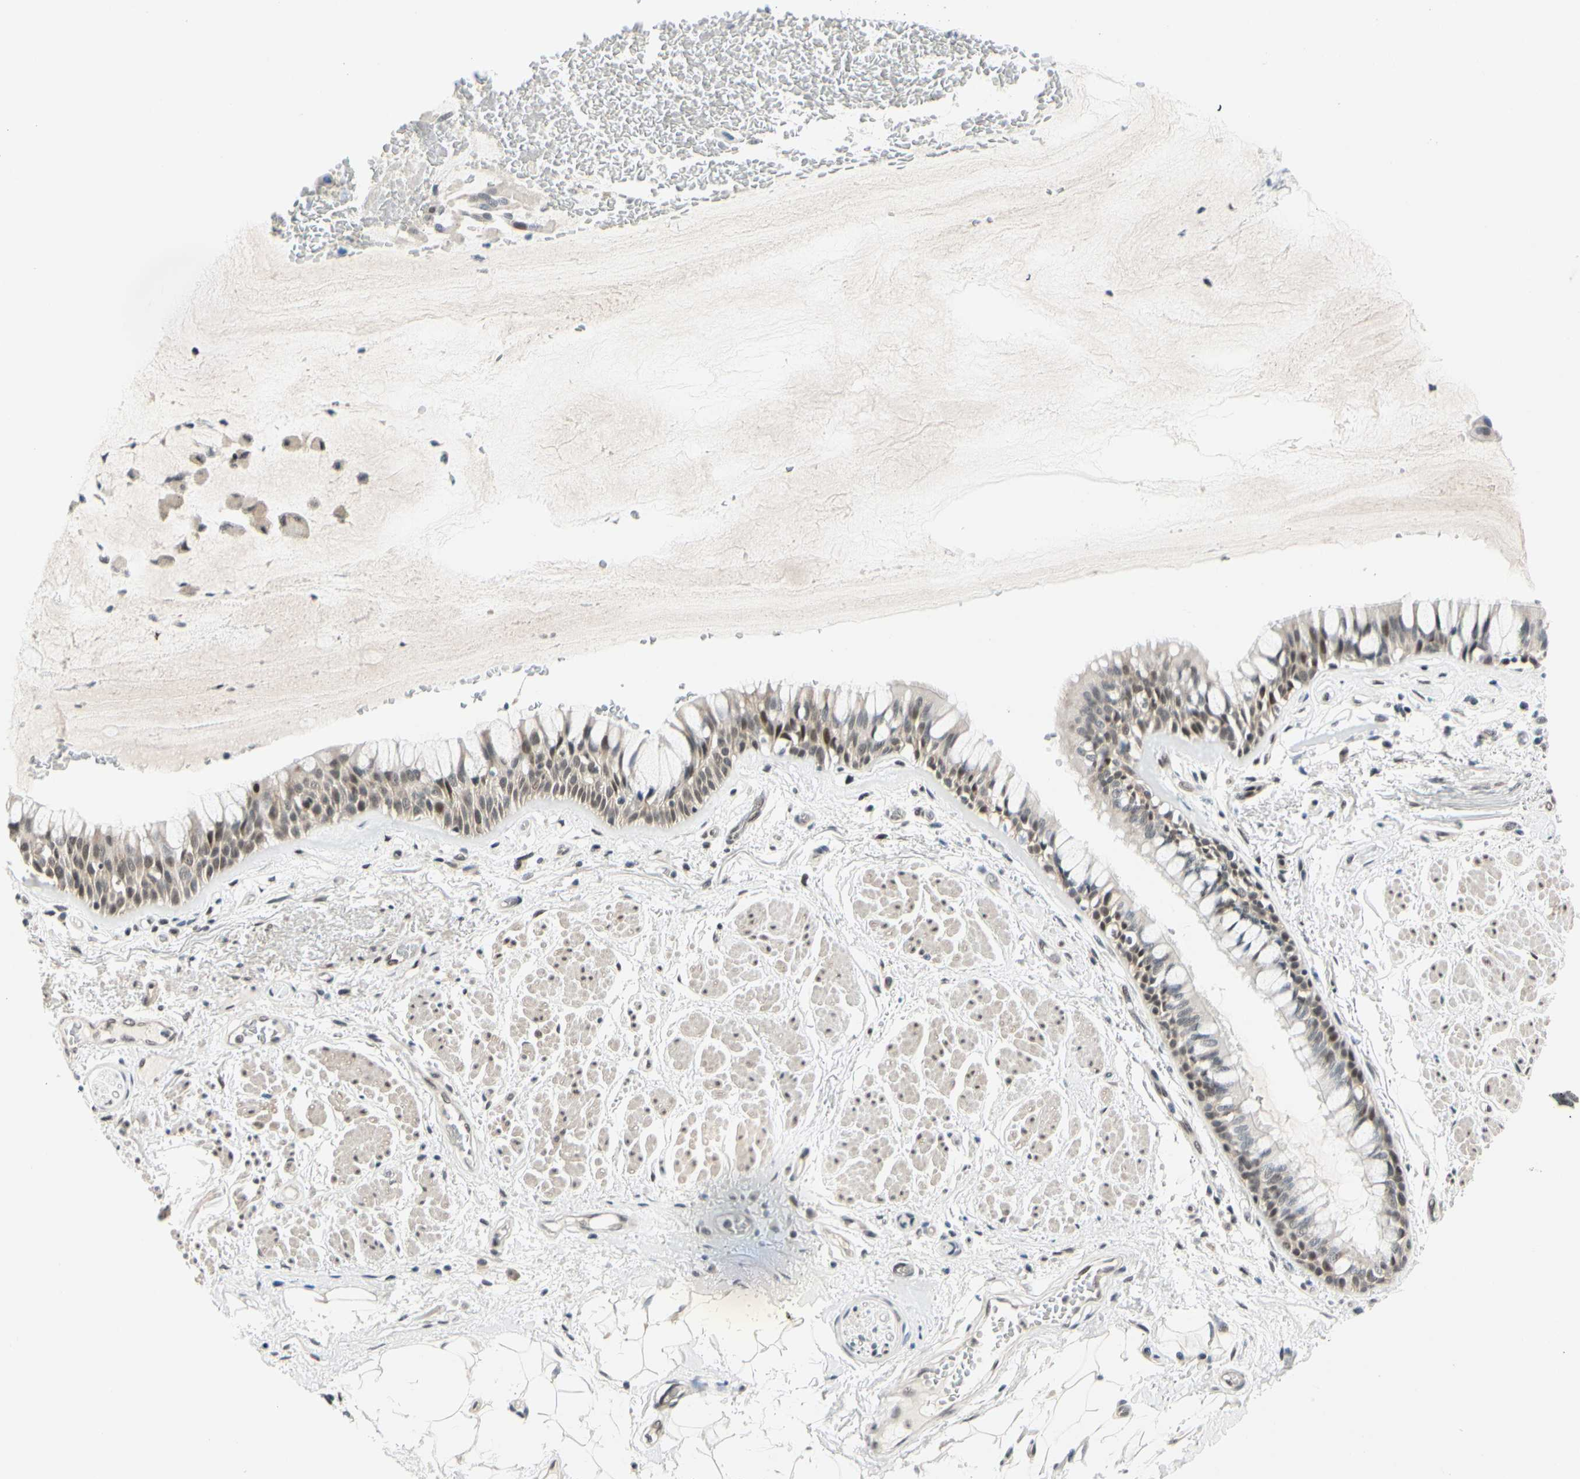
{"staining": {"intensity": "weak", "quantity": ">75%", "location": "nuclear"}, "tissue": "bronchus", "cell_type": "Respiratory epithelial cells", "image_type": "normal", "snomed": [{"axis": "morphology", "description": "Normal tissue, NOS"}, {"axis": "topography", "description": "Bronchus"}], "caption": "IHC of normal bronchus demonstrates low levels of weak nuclear positivity in about >75% of respiratory epithelial cells.", "gene": "TAF4", "patient": {"sex": "male", "age": 66}}